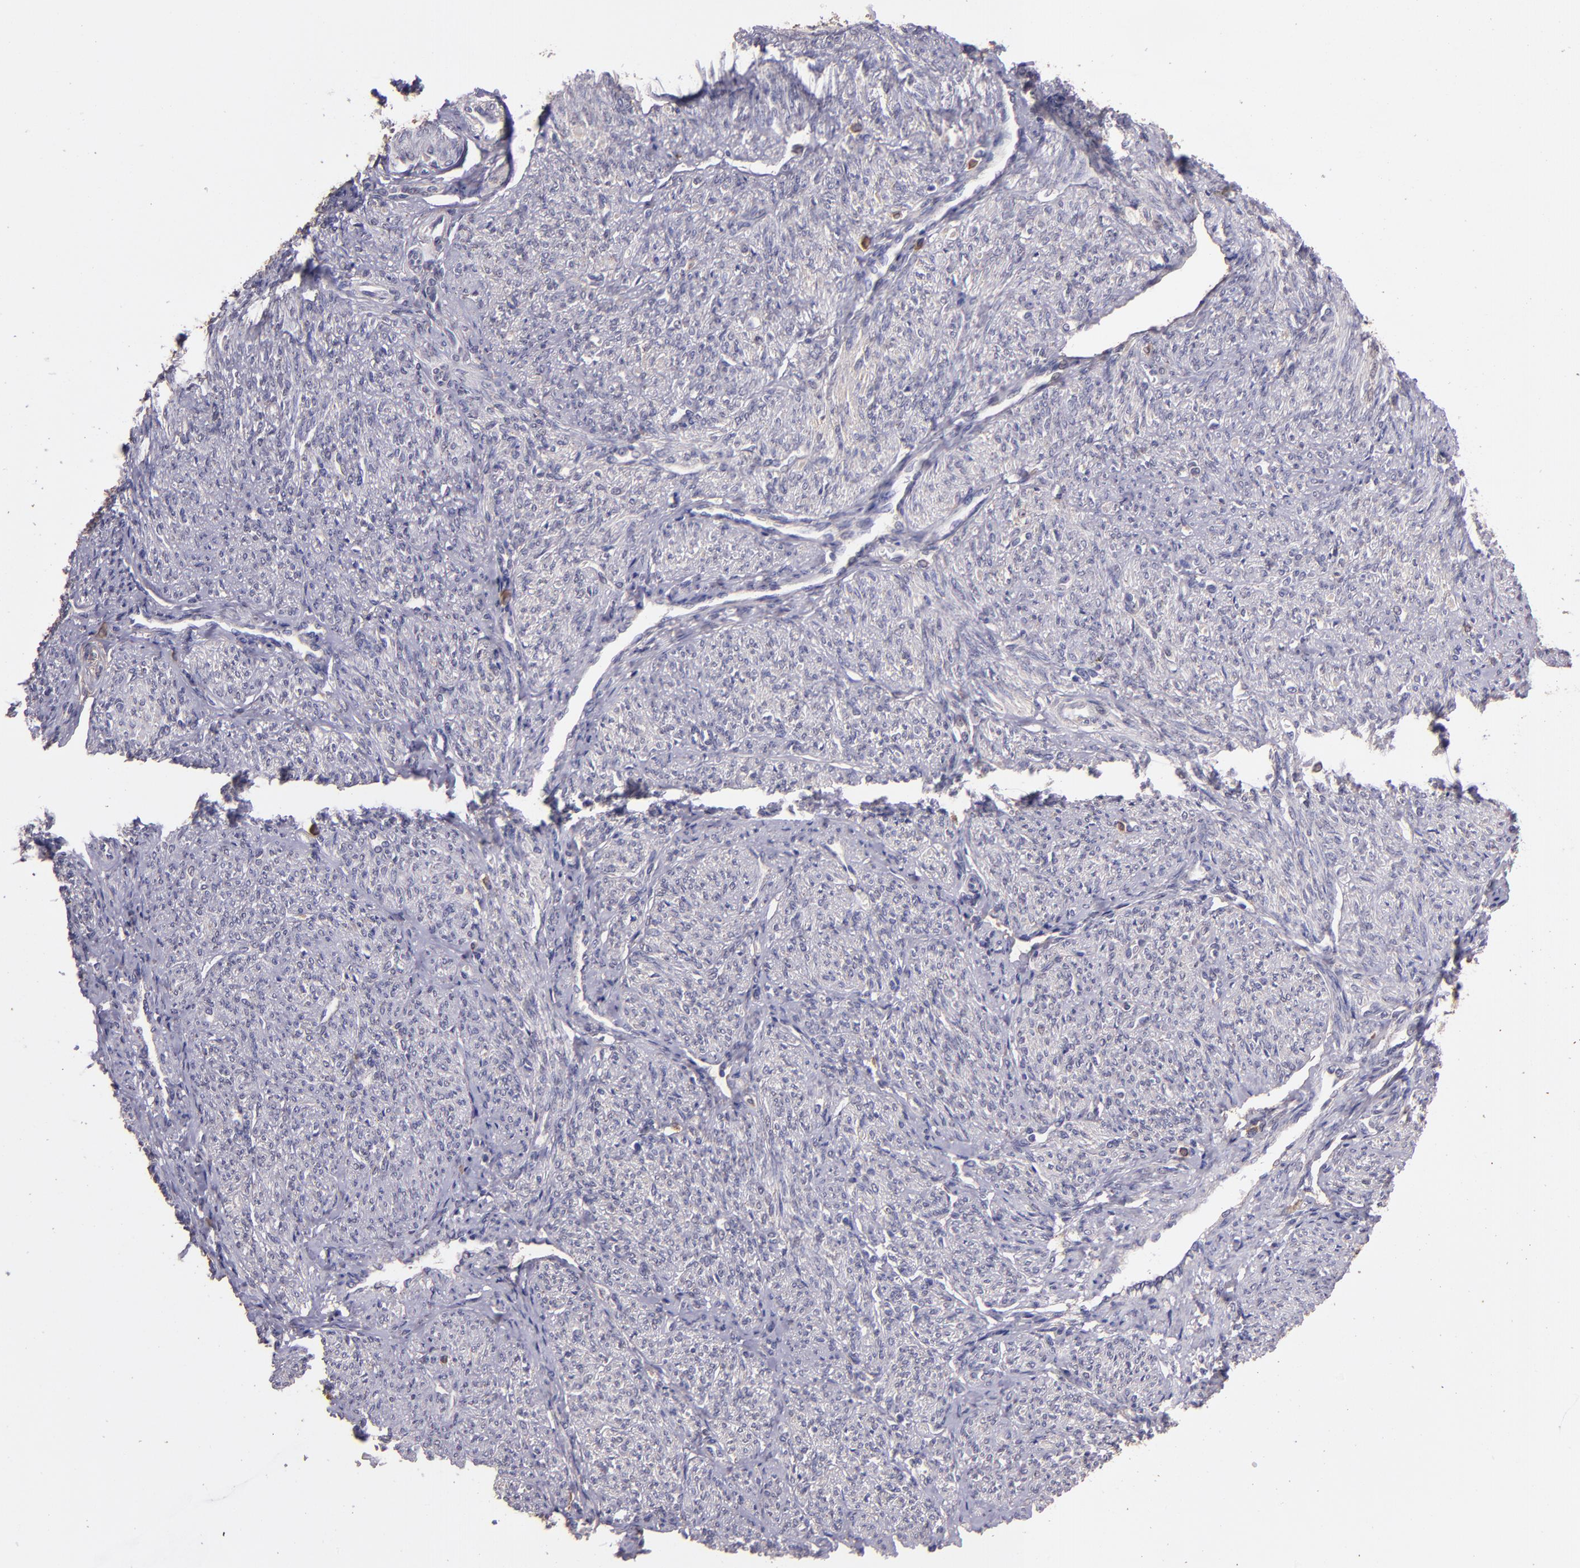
{"staining": {"intensity": "negative", "quantity": "none", "location": "none"}, "tissue": "smooth muscle", "cell_type": "Smooth muscle cells", "image_type": "normal", "snomed": [{"axis": "morphology", "description": "Normal tissue, NOS"}, {"axis": "topography", "description": "Smooth muscle"}], "caption": "Smooth muscle cells are negative for protein expression in benign human smooth muscle.", "gene": "PAPPA", "patient": {"sex": "female", "age": 65}}